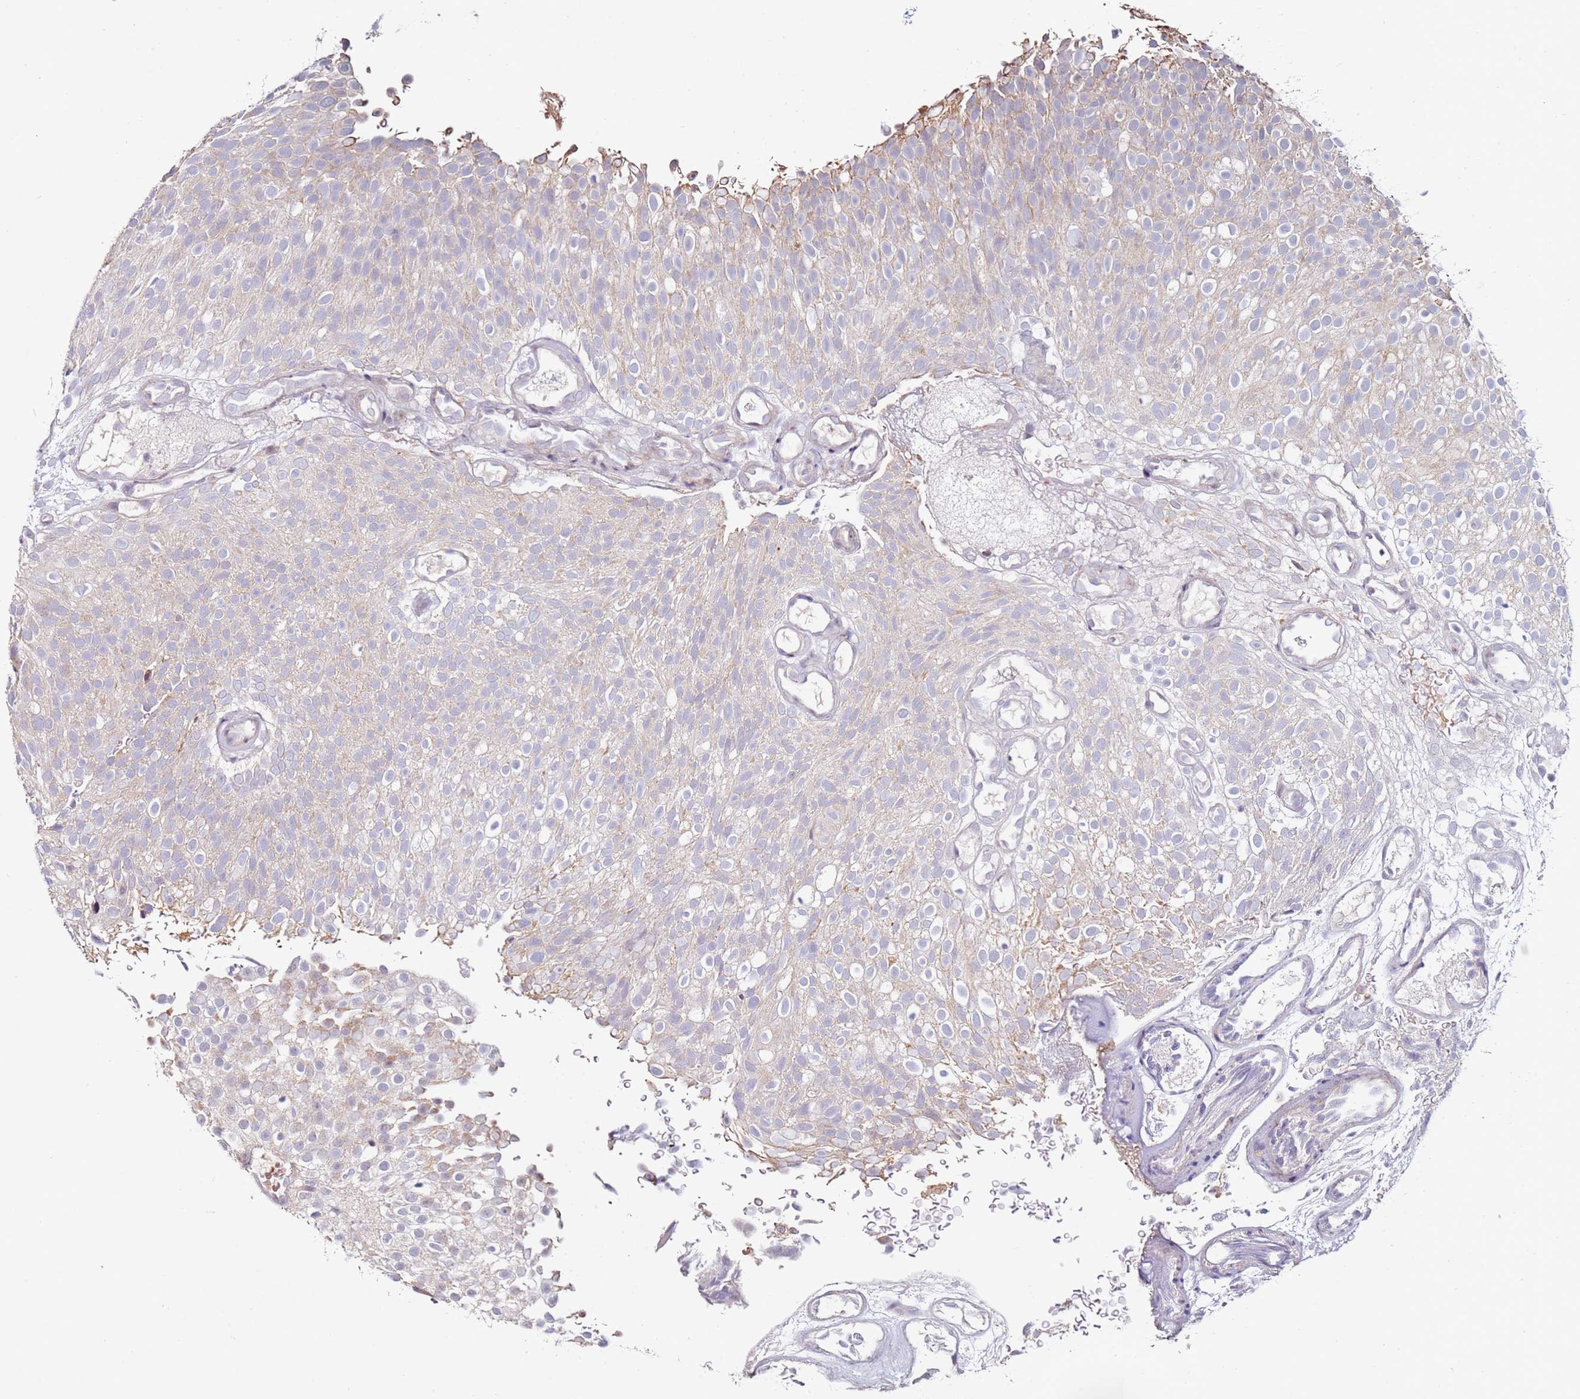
{"staining": {"intensity": "weak", "quantity": "<25%", "location": "cytoplasmic/membranous"}, "tissue": "urothelial cancer", "cell_type": "Tumor cells", "image_type": "cancer", "snomed": [{"axis": "morphology", "description": "Urothelial carcinoma, Low grade"}, {"axis": "topography", "description": "Urinary bladder"}], "caption": "DAB immunohistochemical staining of human urothelial carcinoma (low-grade) shows no significant expression in tumor cells.", "gene": "RARS2", "patient": {"sex": "male", "age": 78}}